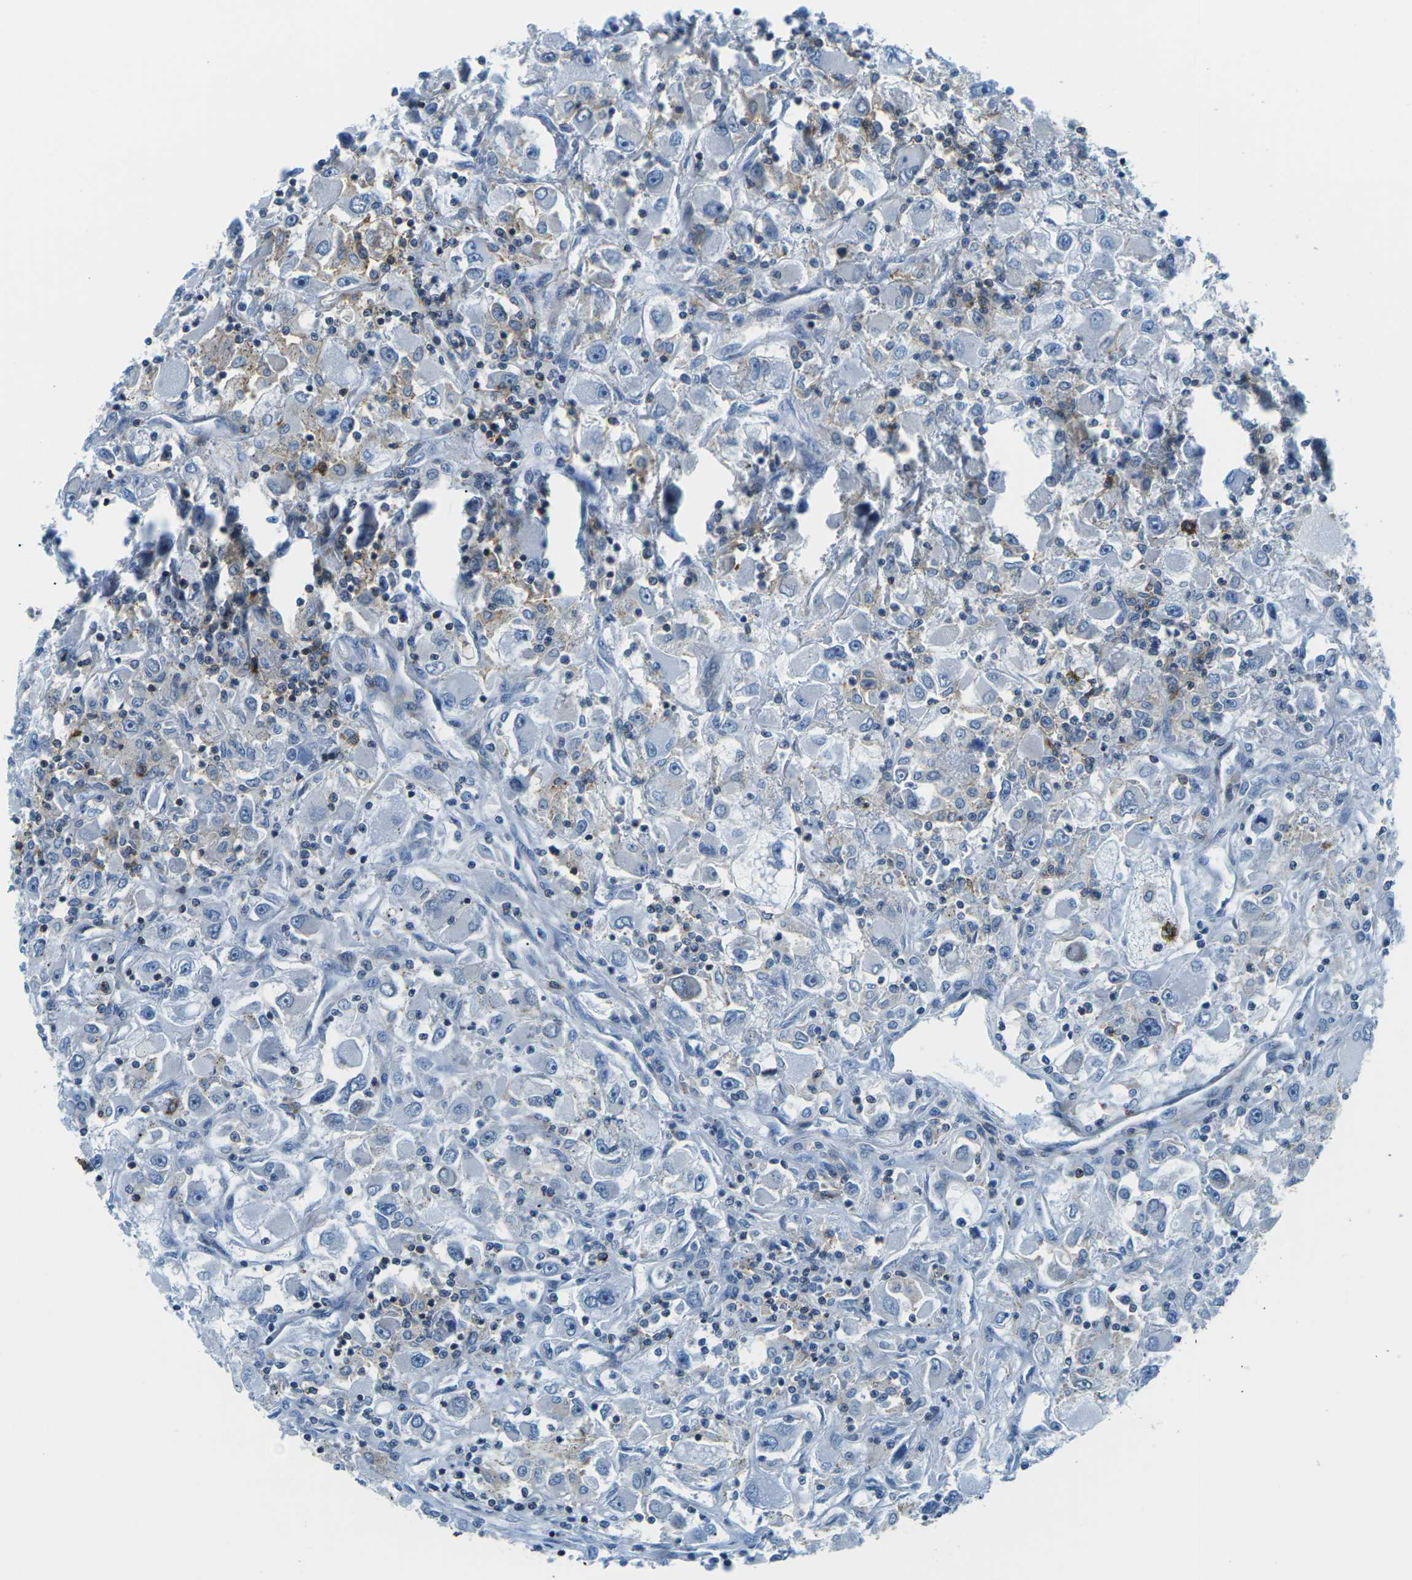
{"staining": {"intensity": "weak", "quantity": "<25%", "location": "cytoplasmic/membranous"}, "tissue": "renal cancer", "cell_type": "Tumor cells", "image_type": "cancer", "snomed": [{"axis": "morphology", "description": "Adenocarcinoma, NOS"}, {"axis": "topography", "description": "Kidney"}], "caption": "An immunohistochemistry image of renal cancer (adenocarcinoma) is shown. There is no staining in tumor cells of renal cancer (adenocarcinoma). (DAB (3,3'-diaminobenzidine) immunohistochemistry, high magnification).", "gene": "SOCS4", "patient": {"sex": "female", "age": 52}}